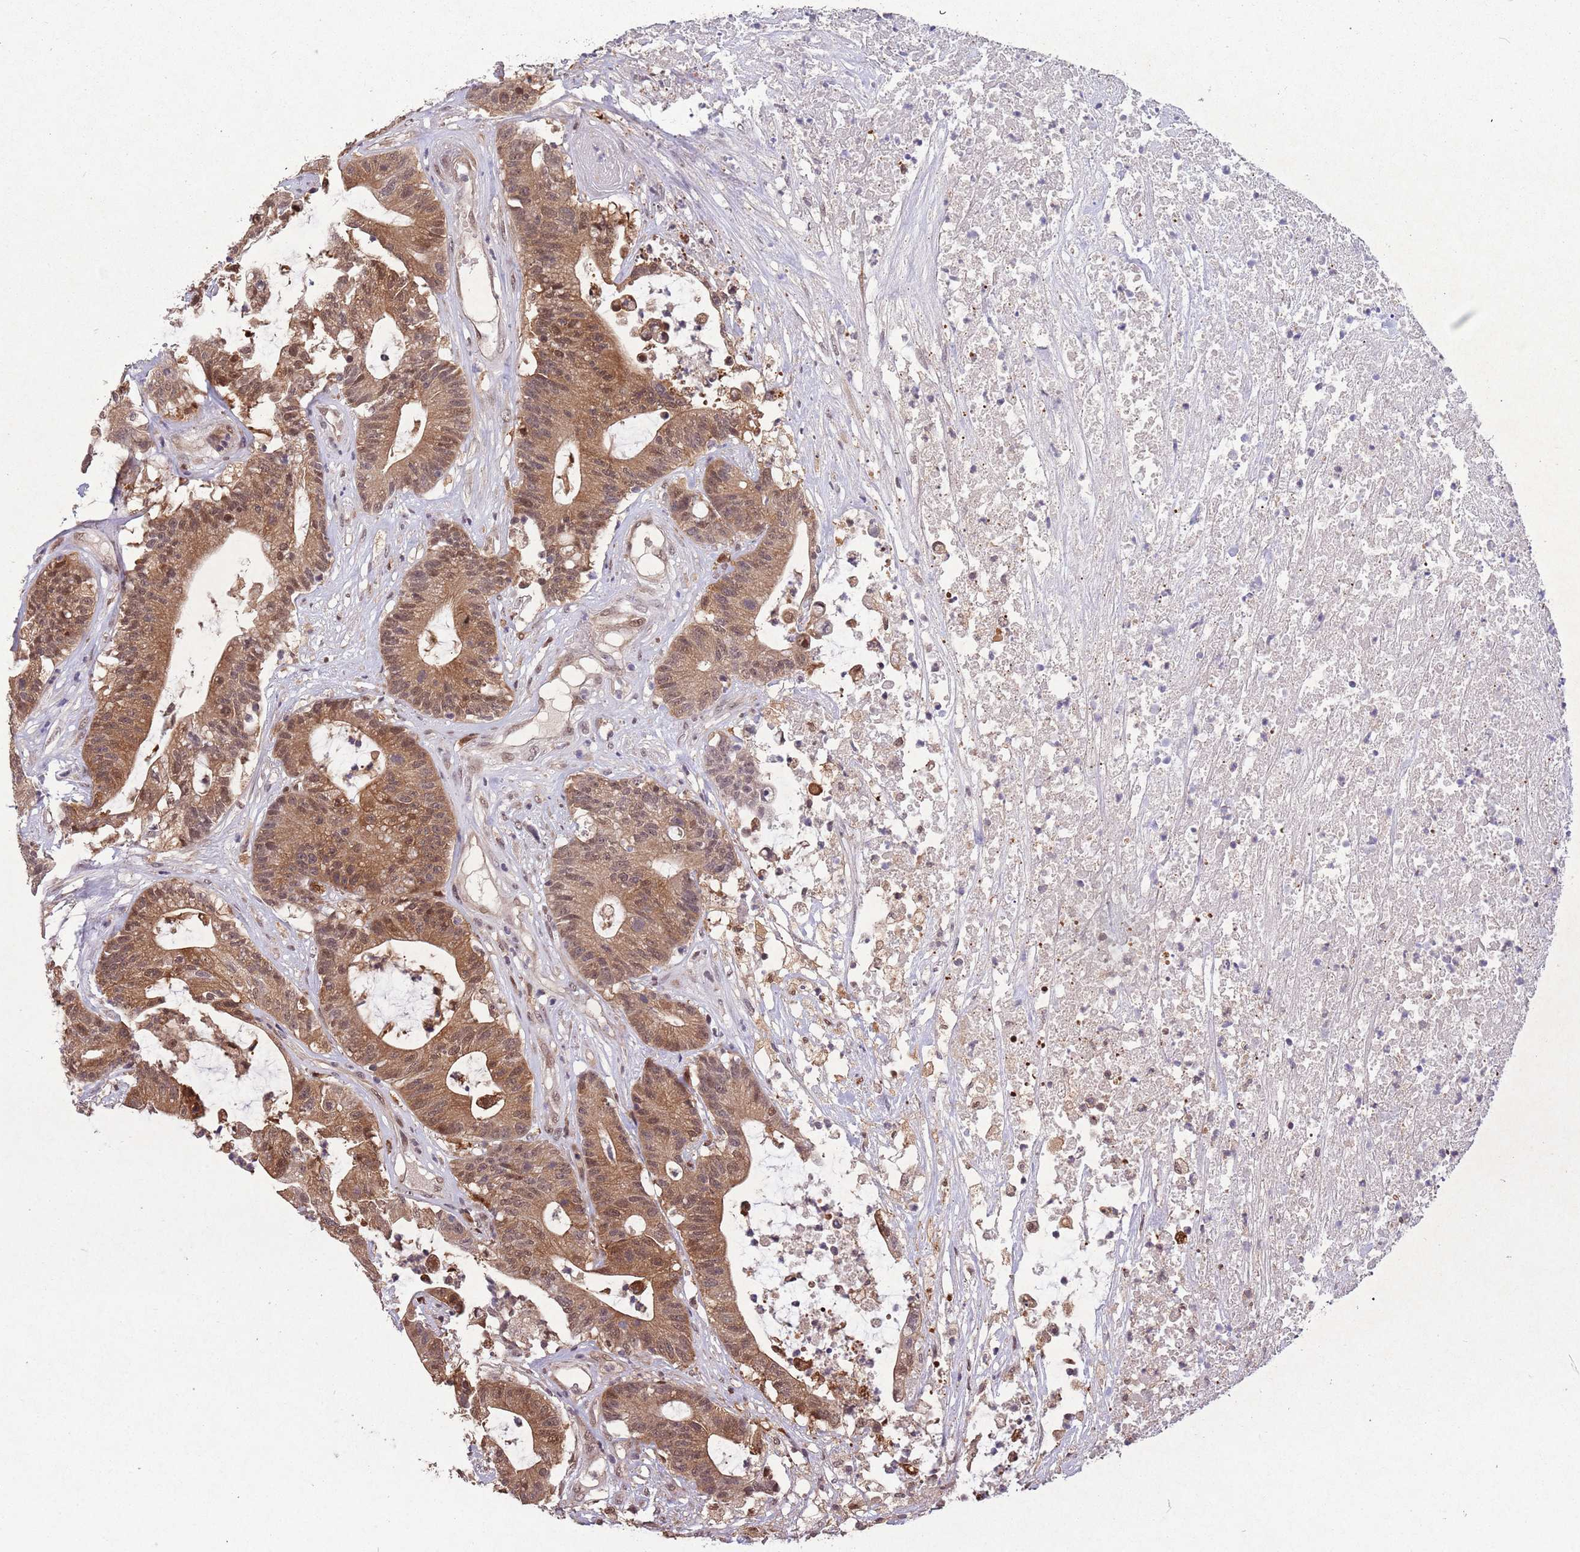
{"staining": {"intensity": "moderate", "quantity": ">75%", "location": "cytoplasmic/membranous,nuclear"}, "tissue": "colorectal cancer", "cell_type": "Tumor cells", "image_type": "cancer", "snomed": [{"axis": "morphology", "description": "Adenocarcinoma, NOS"}, {"axis": "topography", "description": "Colon"}], "caption": "Human colorectal adenocarcinoma stained with a protein marker displays moderate staining in tumor cells.", "gene": "ZNF639", "patient": {"sex": "female", "age": 84}}